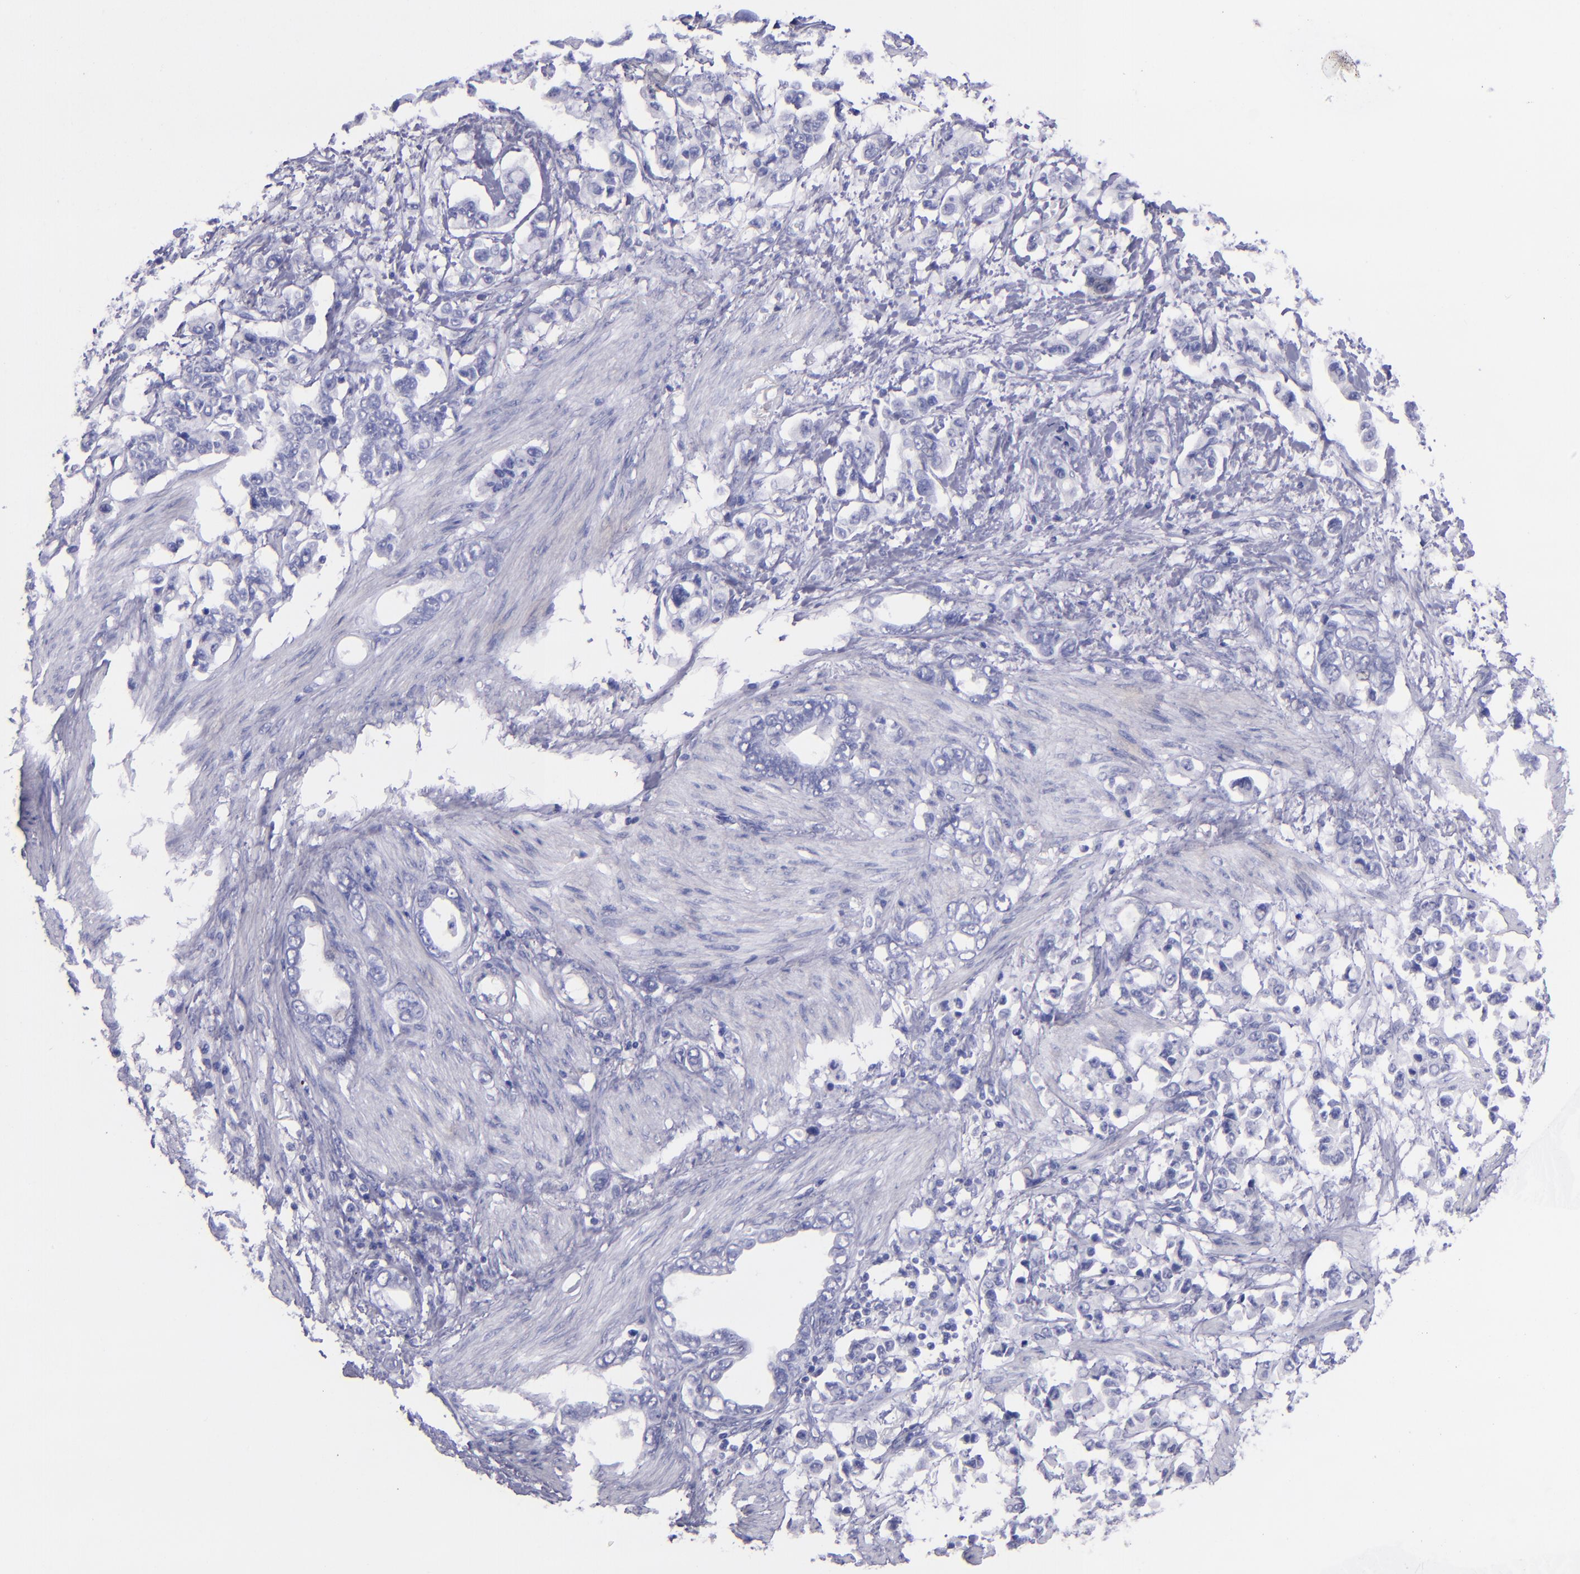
{"staining": {"intensity": "negative", "quantity": "none", "location": "none"}, "tissue": "stomach cancer", "cell_type": "Tumor cells", "image_type": "cancer", "snomed": [{"axis": "morphology", "description": "Adenocarcinoma, NOS"}, {"axis": "topography", "description": "Stomach"}], "caption": "This micrograph is of stomach cancer stained with immunohistochemistry to label a protein in brown with the nuclei are counter-stained blue. There is no positivity in tumor cells.", "gene": "TNNT3", "patient": {"sex": "male", "age": 78}}